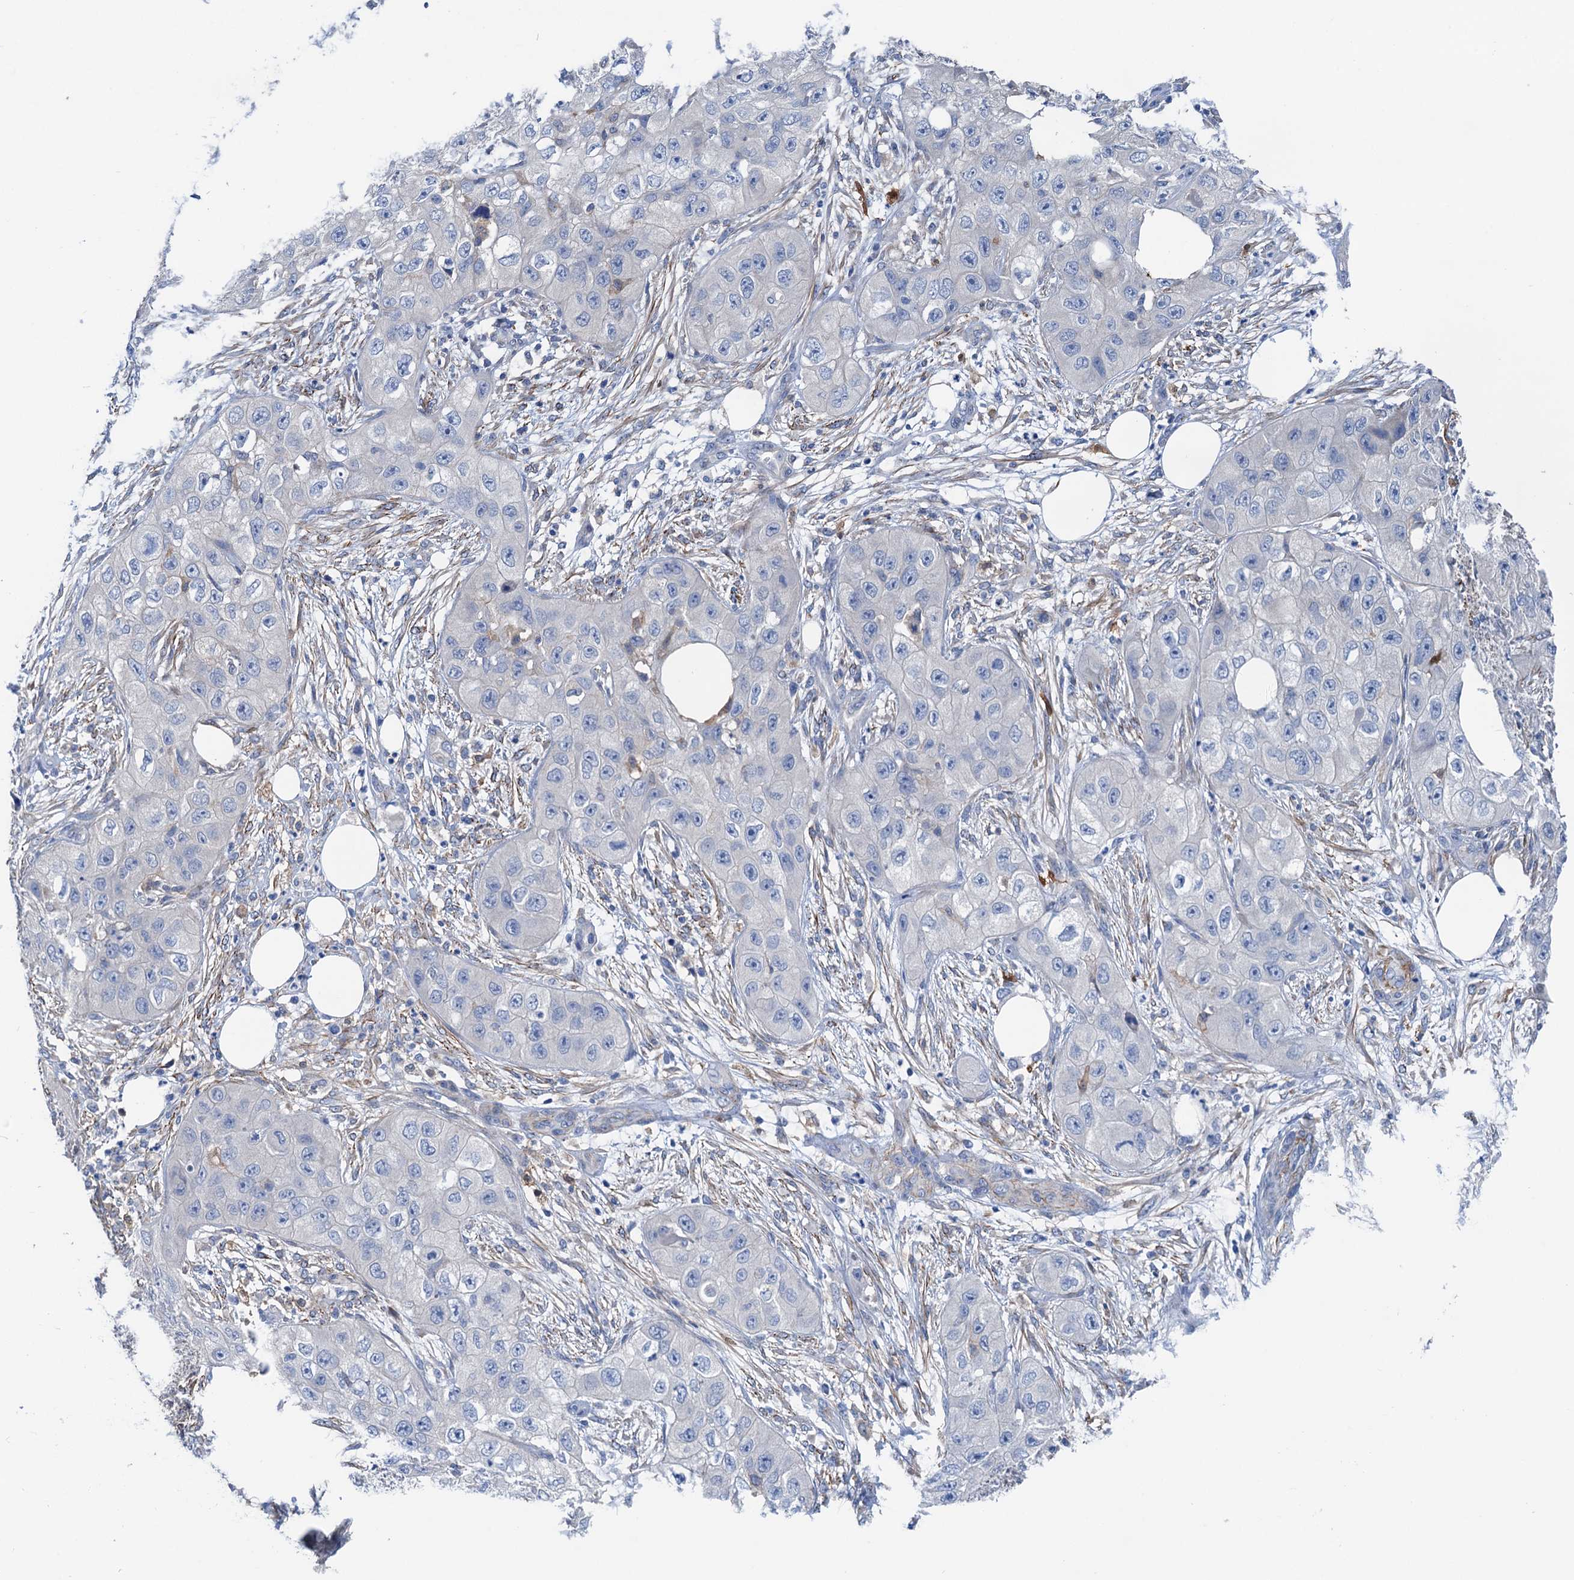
{"staining": {"intensity": "negative", "quantity": "none", "location": "none"}, "tissue": "skin cancer", "cell_type": "Tumor cells", "image_type": "cancer", "snomed": [{"axis": "morphology", "description": "Squamous cell carcinoma, NOS"}, {"axis": "topography", "description": "Skin"}, {"axis": "topography", "description": "Subcutis"}], "caption": "Immunohistochemistry histopathology image of neoplastic tissue: skin cancer (squamous cell carcinoma) stained with DAB reveals no significant protein expression in tumor cells. (DAB (3,3'-diaminobenzidine) IHC visualized using brightfield microscopy, high magnification).", "gene": "CSTPP1", "patient": {"sex": "male", "age": 73}}